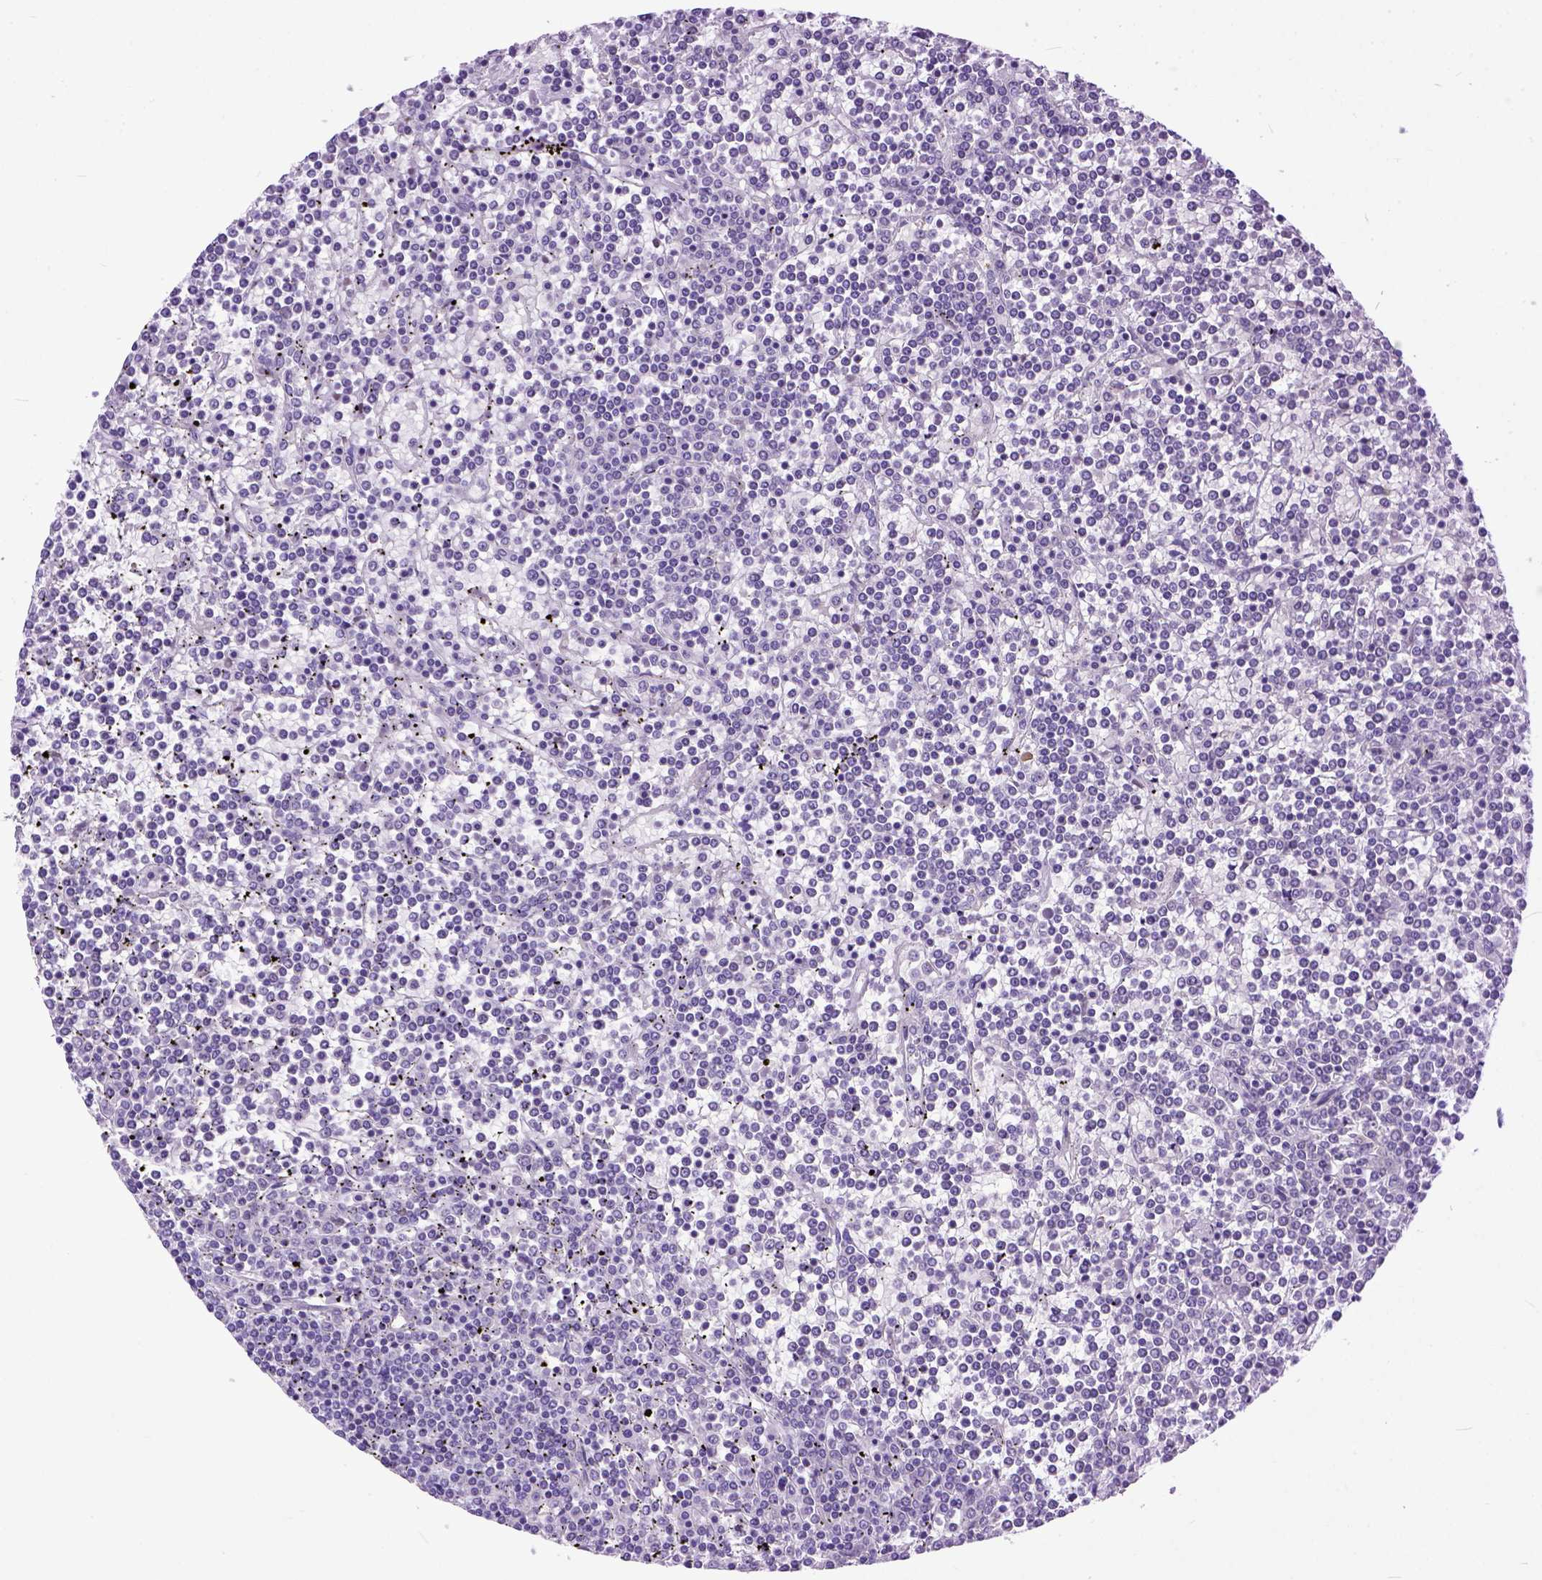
{"staining": {"intensity": "negative", "quantity": "none", "location": "none"}, "tissue": "lymphoma", "cell_type": "Tumor cells", "image_type": "cancer", "snomed": [{"axis": "morphology", "description": "Malignant lymphoma, non-Hodgkin's type, Low grade"}, {"axis": "topography", "description": "Spleen"}], "caption": "Protein analysis of lymphoma demonstrates no significant expression in tumor cells. (DAB immunohistochemistry, high magnification).", "gene": "CRB1", "patient": {"sex": "female", "age": 19}}